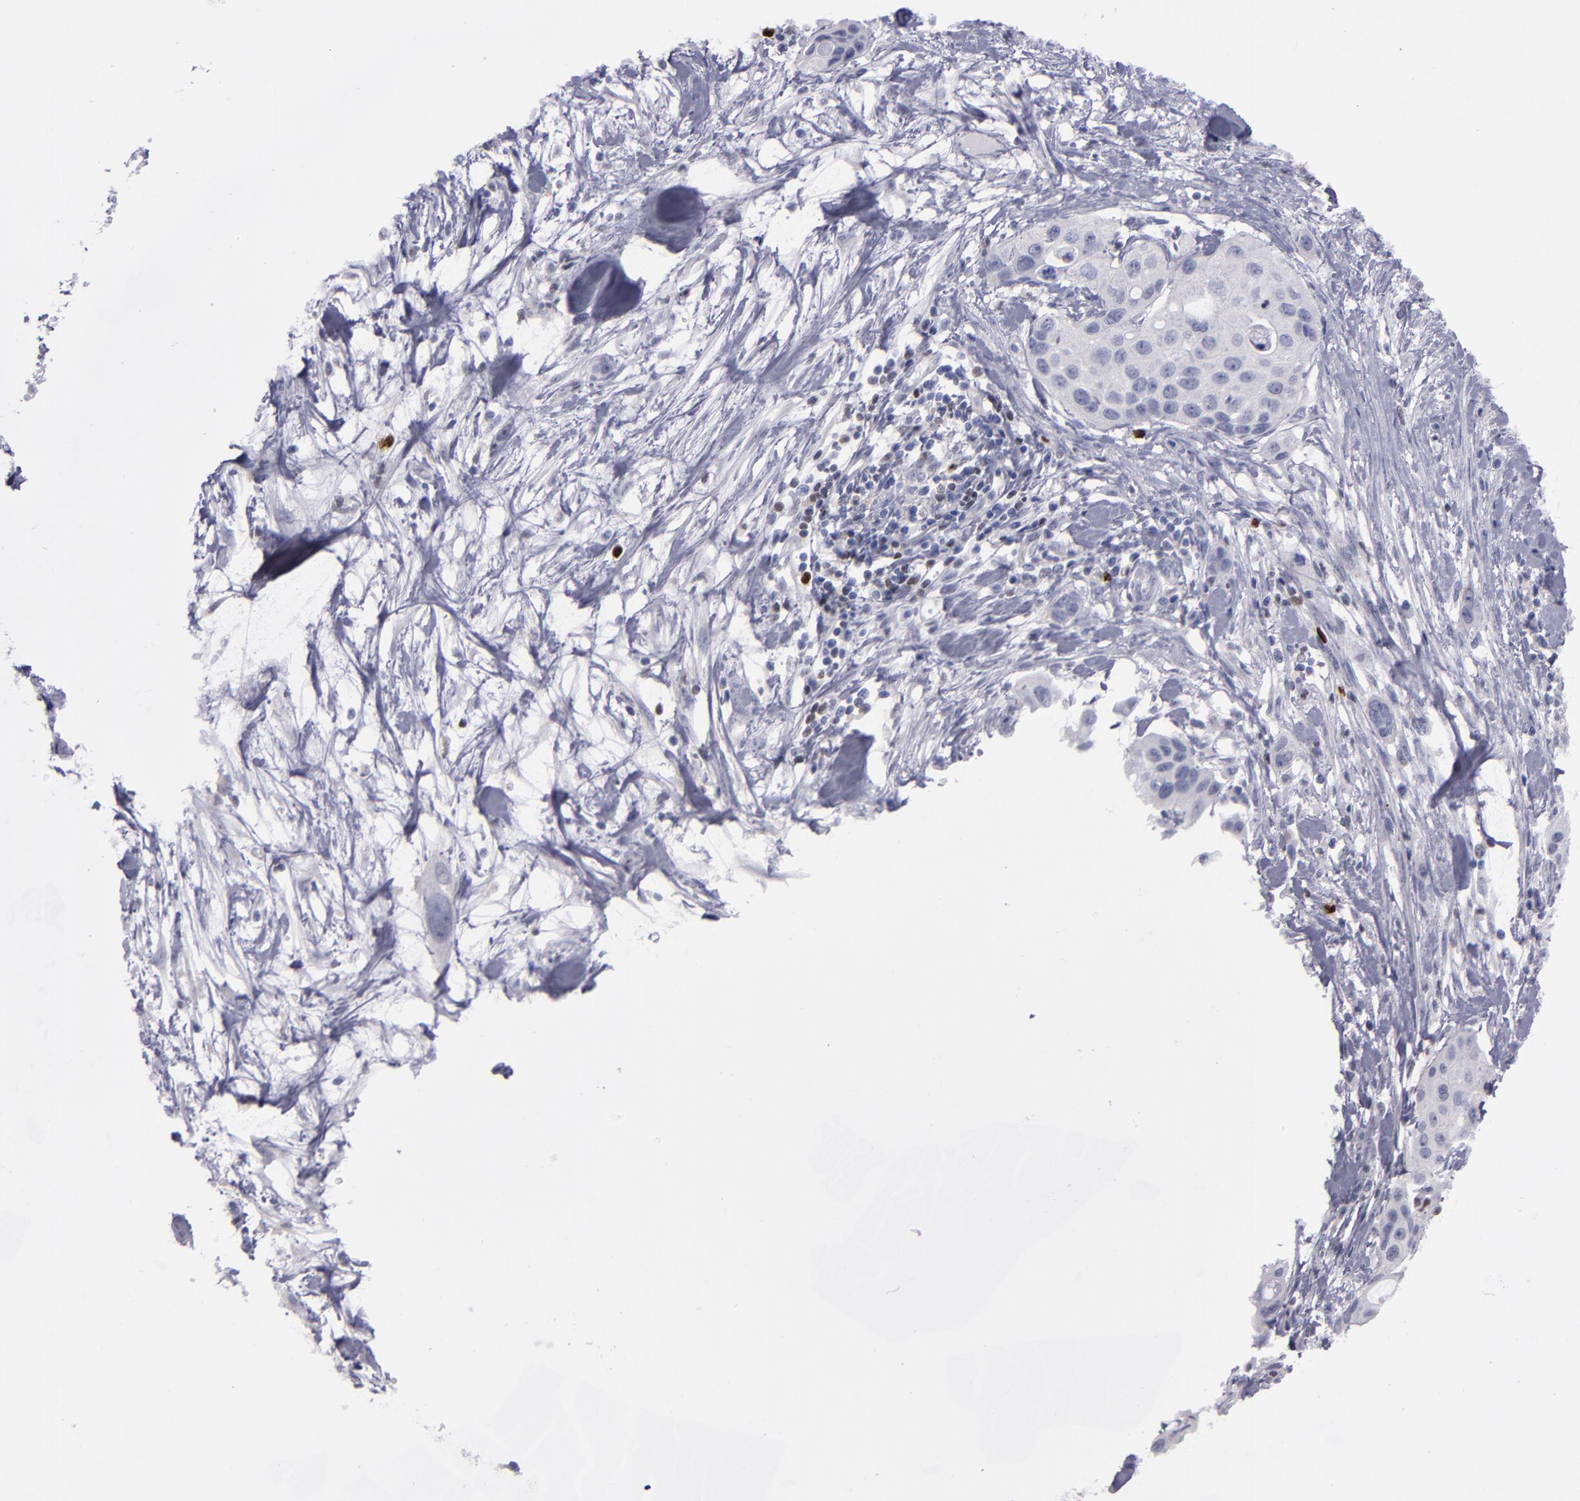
{"staining": {"intensity": "negative", "quantity": "none", "location": "none"}, "tissue": "pancreatic cancer", "cell_type": "Tumor cells", "image_type": "cancer", "snomed": [{"axis": "morphology", "description": "Adenocarcinoma, NOS"}, {"axis": "topography", "description": "Pancreas"}], "caption": "The IHC image has no significant staining in tumor cells of adenocarcinoma (pancreatic) tissue.", "gene": "IRF8", "patient": {"sex": "female", "age": 60}}